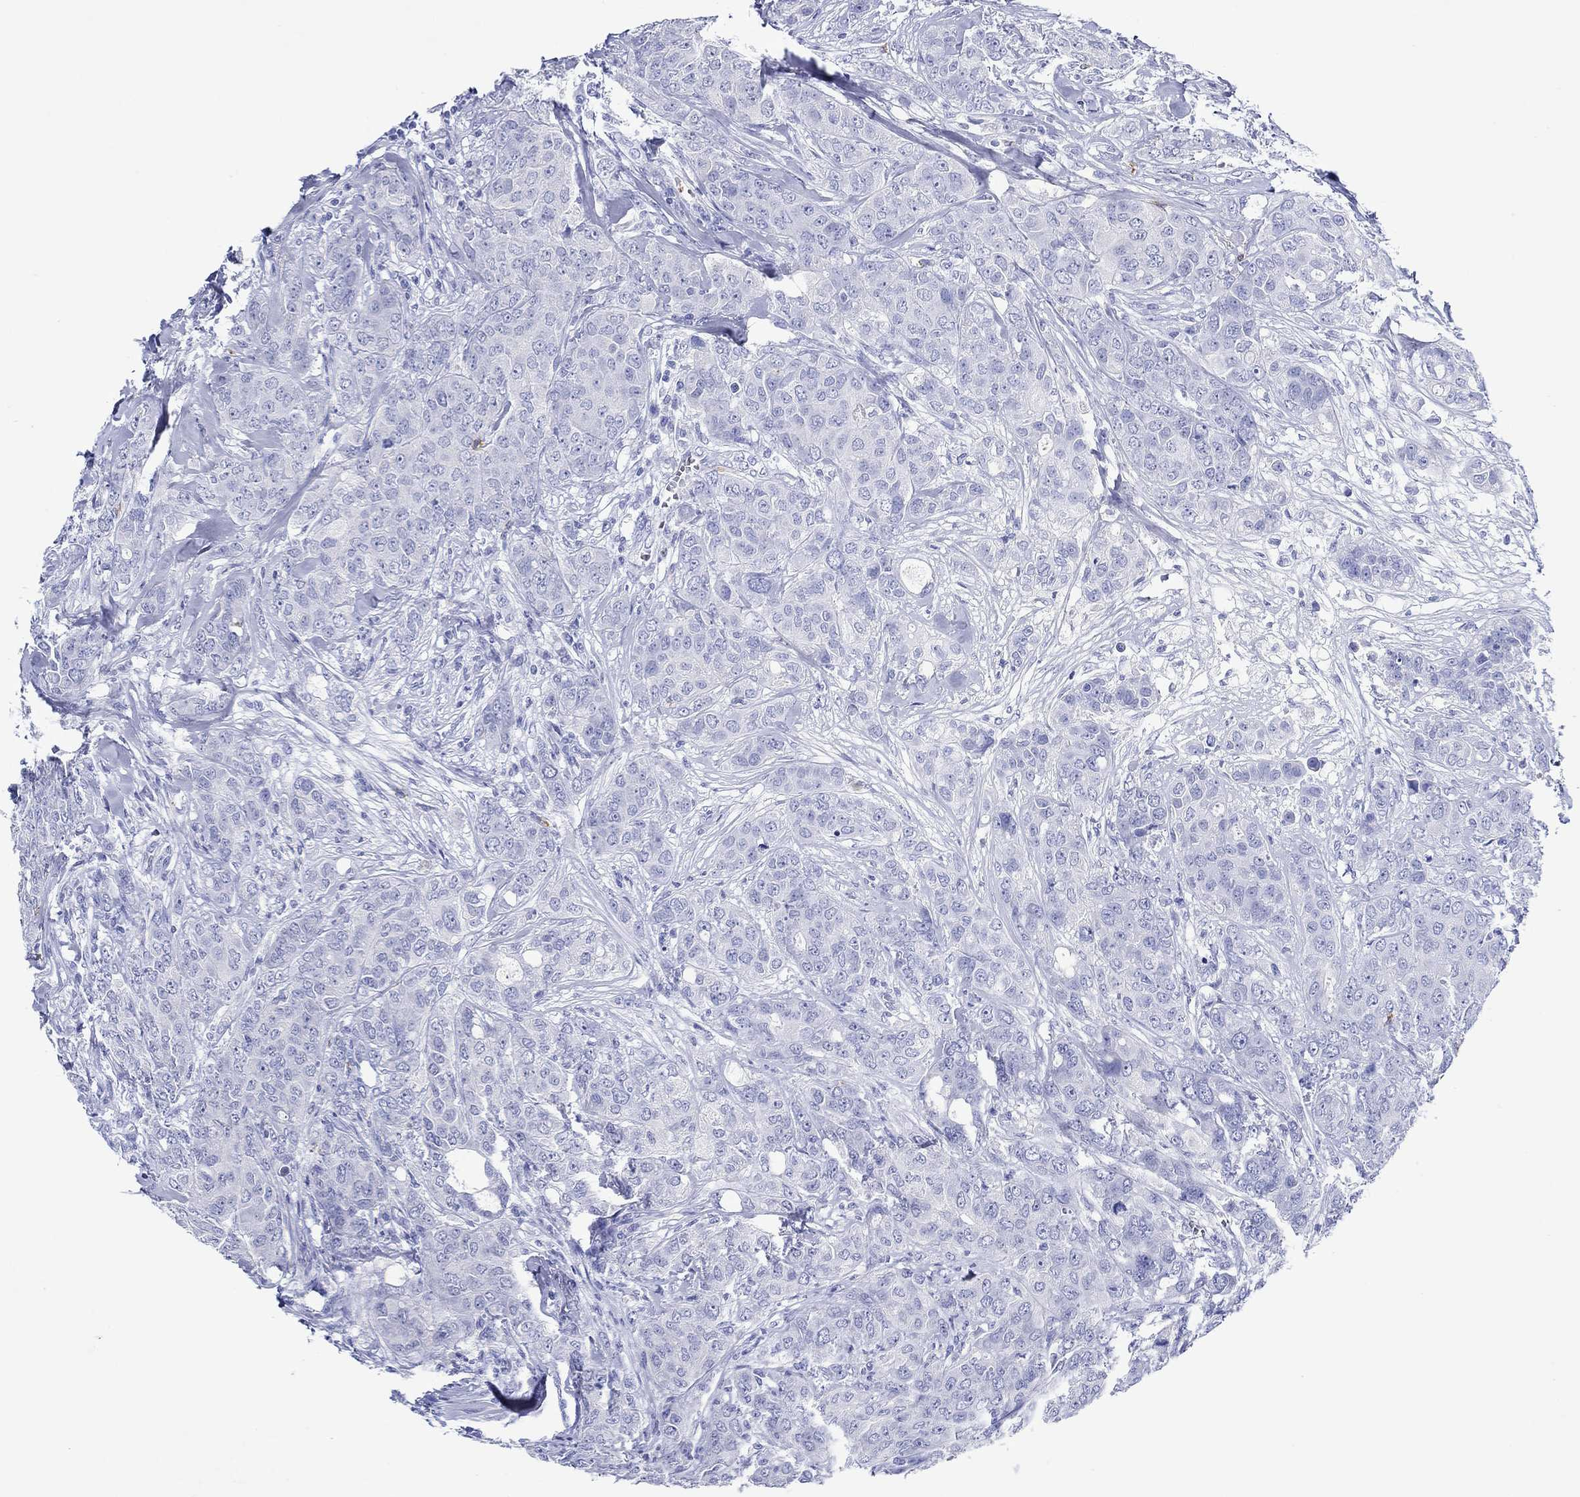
{"staining": {"intensity": "negative", "quantity": "none", "location": "none"}, "tissue": "breast cancer", "cell_type": "Tumor cells", "image_type": "cancer", "snomed": [{"axis": "morphology", "description": "Duct carcinoma"}, {"axis": "topography", "description": "Breast"}], "caption": "Micrograph shows no protein expression in tumor cells of breast infiltrating ductal carcinoma tissue. The staining was performed using DAB (3,3'-diaminobenzidine) to visualize the protein expression in brown, while the nuclei were stained in blue with hematoxylin (Magnification: 20x).", "gene": "EPX", "patient": {"sex": "female", "age": 43}}